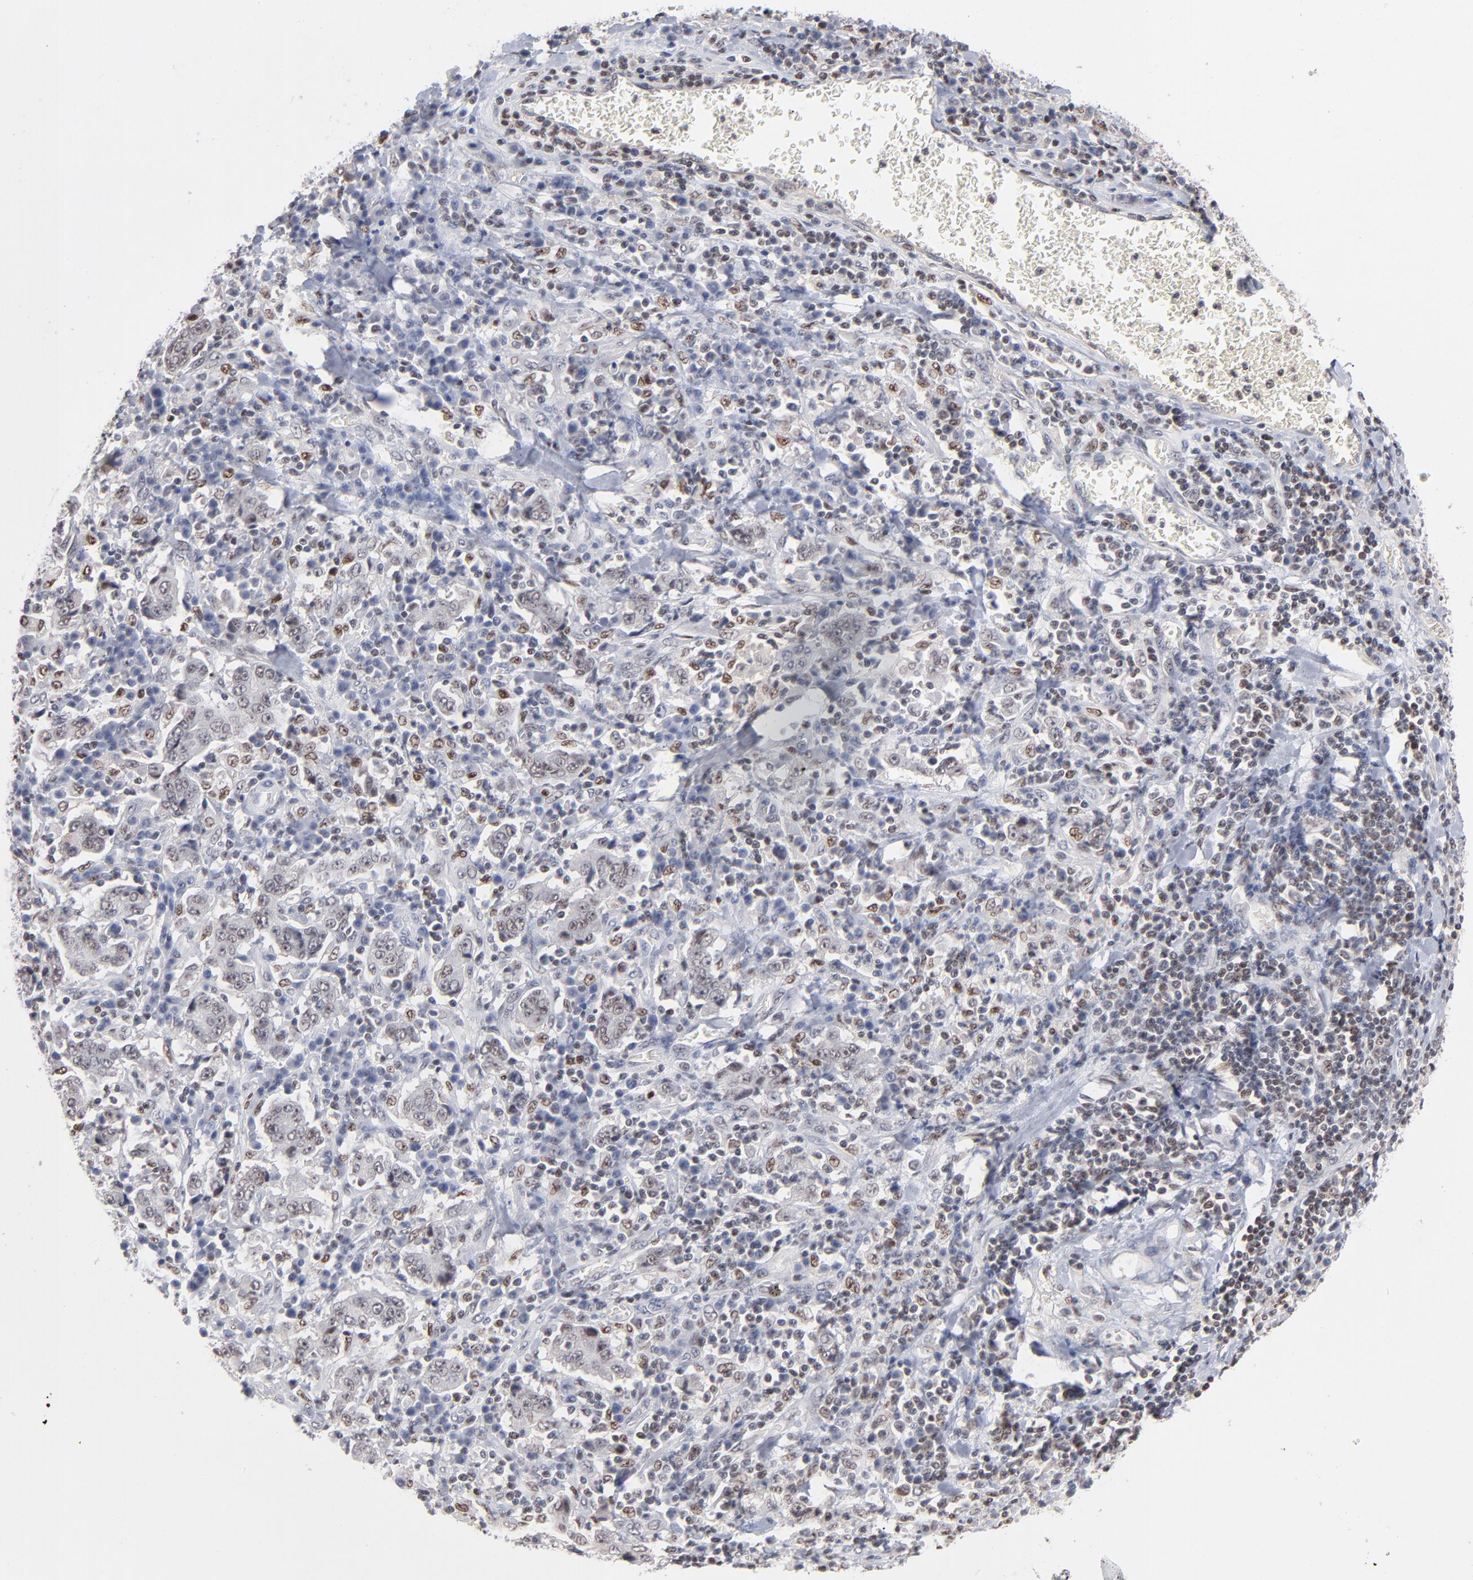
{"staining": {"intensity": "weak", "quantity": "25%-75%", "location": "nuclear"}, "tissue": "stomach cancer", "cell_type": "Tumor cells", "image_type": "cancer", "snomed": [{"axis": "morphology", "description": "Normal tissue, NOS"}, {"axis": "morphology", "description": "Adenocarcinoma, NOS"}, {"axis": "topography", "description": "Stomach, upper"}, {"axis": "topography", "description": "Stomach"}], "caption": "High-power microscopy captured an IHC photomicrograph of adenocarcinoma (stomach), revealing weak nuclear expression in approximately 25%-75% of tumor cells.", "gene": "MAX", "patient": {"sex": "male", "age": 59}}